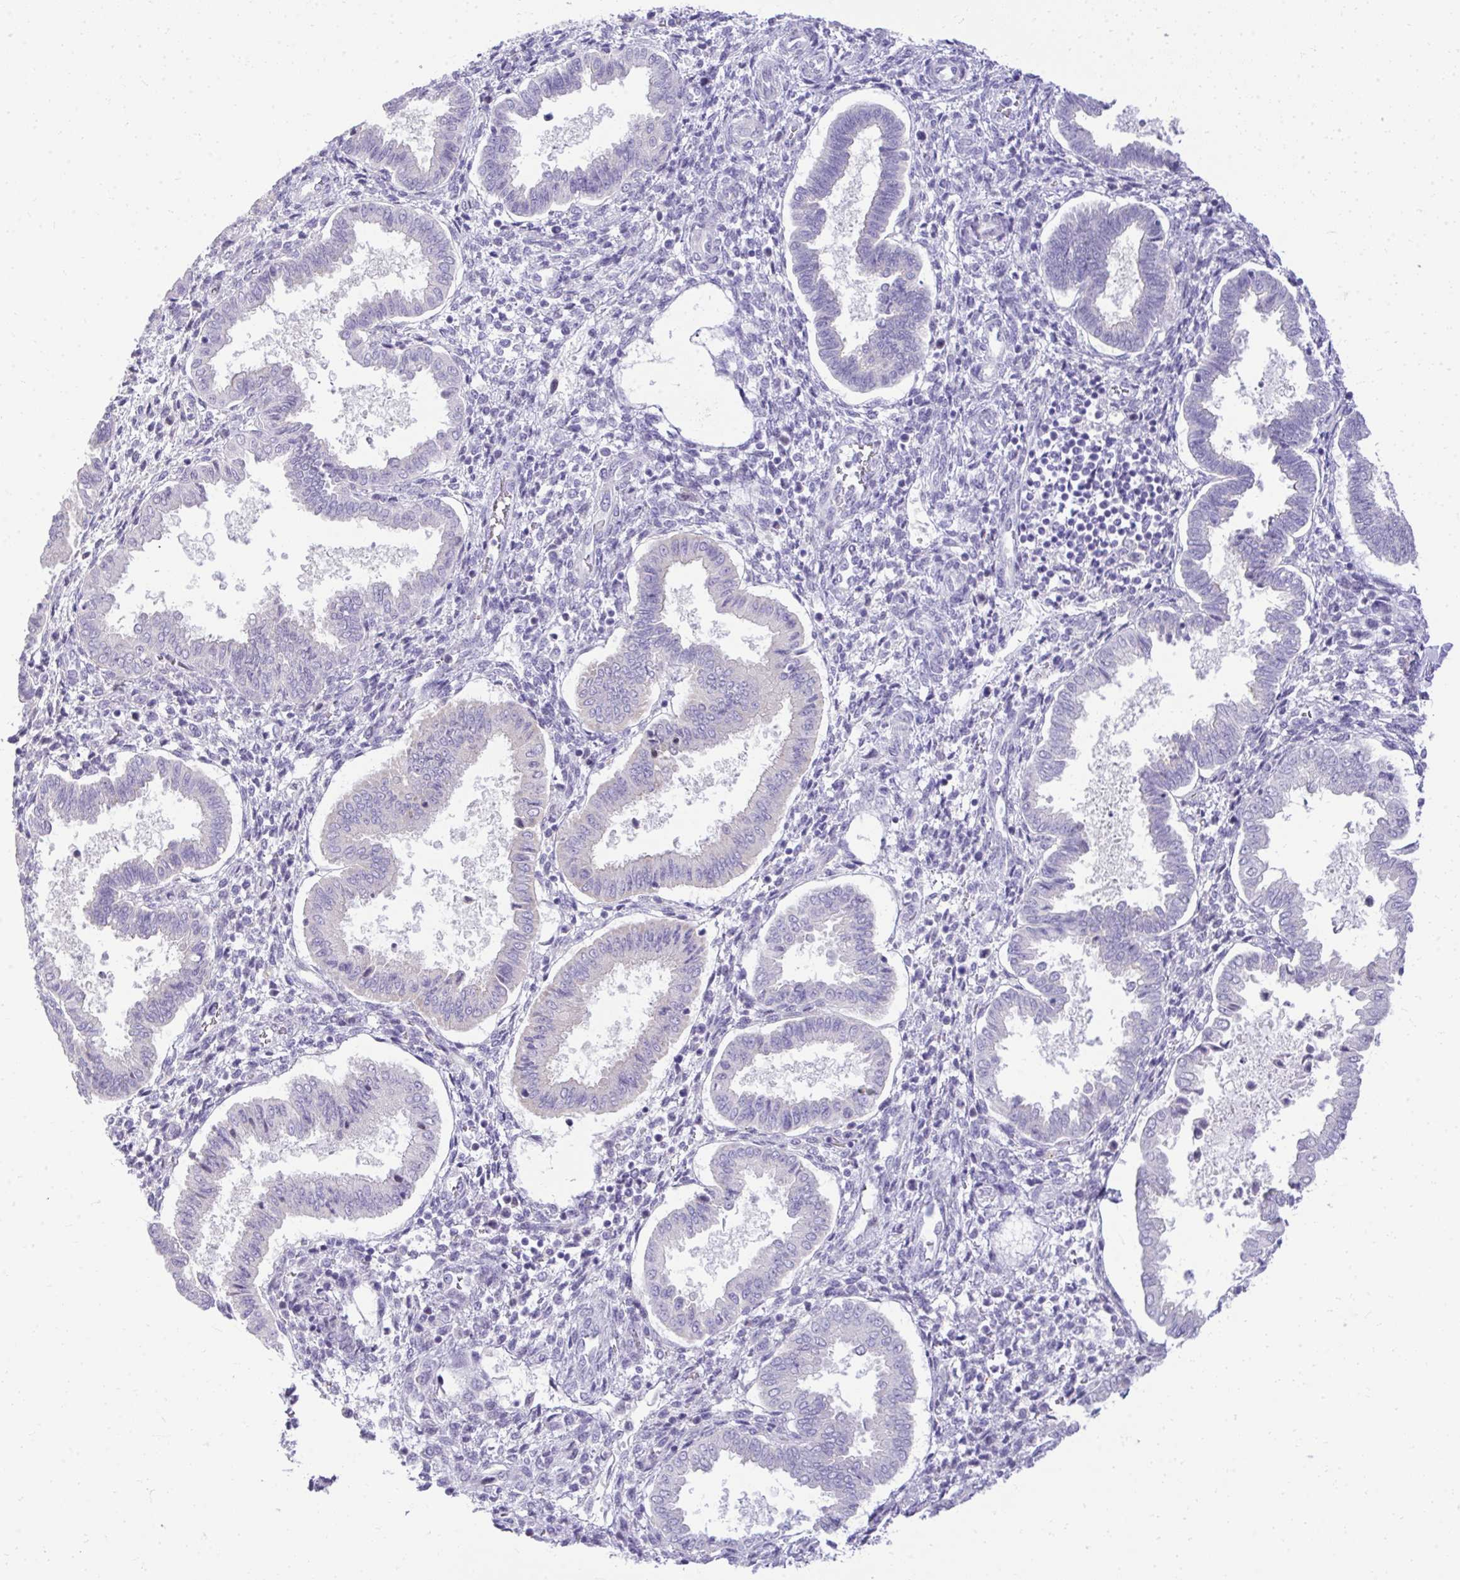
{"staining": {"intensity": "negative", "quantity": "none", "location": "none"}, "tissue": "endometrium", "cell_type": "Cells in endometrial stroma", "image_type": "normal", "snomed": [{"axis": "morphology", "description": "Normal tissue, NOS"}, {"axis": "topography", "description": "Endometrium"}], "caption": "DAB (3,3'-diaminobenzidine) immunohistochemical staining of benign endometrium shows no significant positivity in cells in endometrial stroma.", "gene": "EID3", "patient": {"sex": "female", "age": 24}}